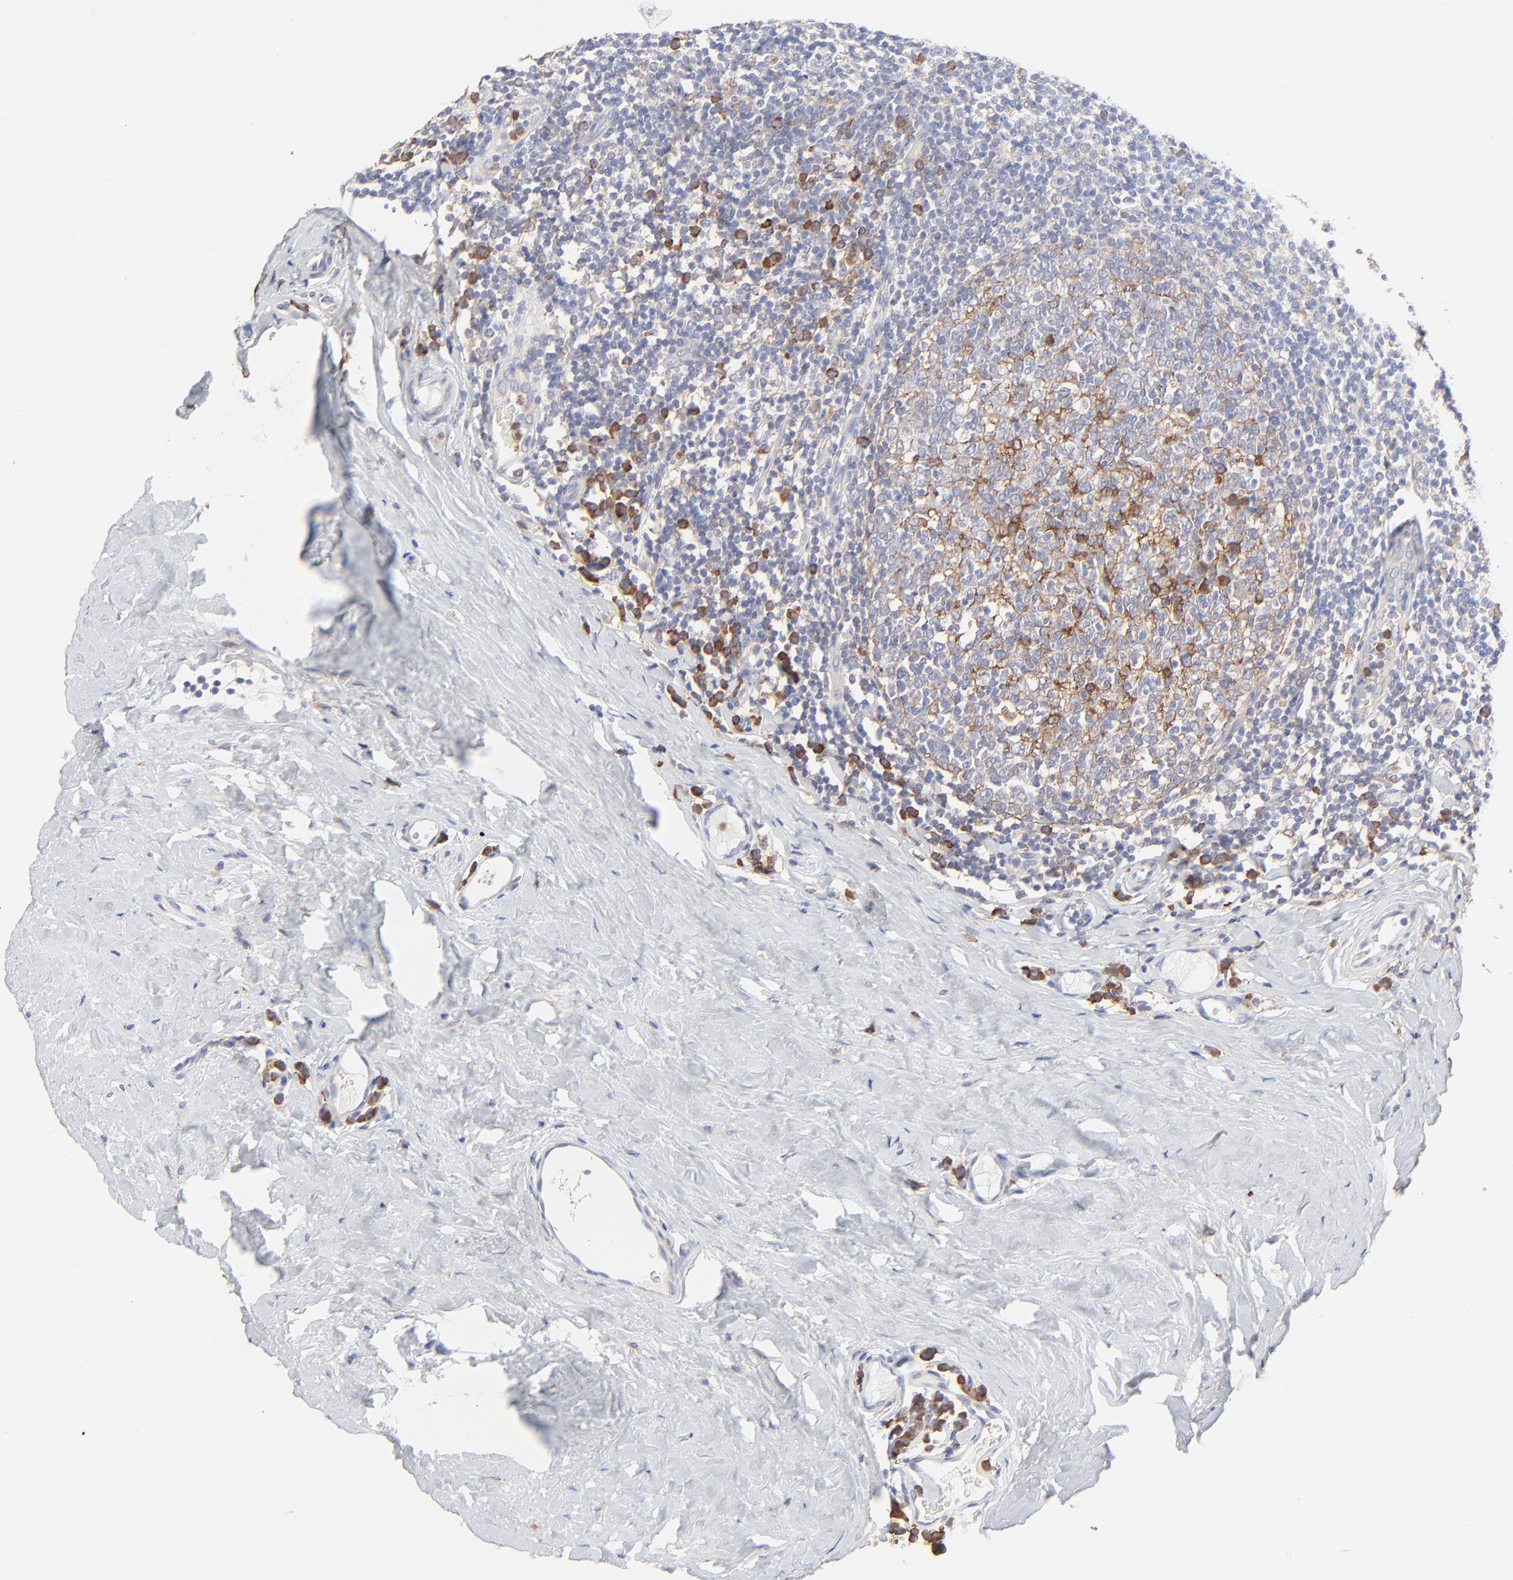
{"staining": {"intensity": "moderate", "quantity": "<25%", "location": "cytoplasmic/membranous"}, "tissue": "tonsil", "cell_type": "Germinal center cells", "image_type": "normal", "snomed": [{"axis": "morphology", "description": "Normal tissue, NOS"}, {"axis": "topography", "description": "Tonsil"}], "caption": "DAB immunohistochemical staining of normal human tonsil reveals moderate cytoplasmic/membranous protein staining in about <25% of germinal center cells. (Brightfield microscopy of DAB IHC at high magnification).", "gene": "PPFIBP2", "patient": {"sex": "male", "age": 31}}